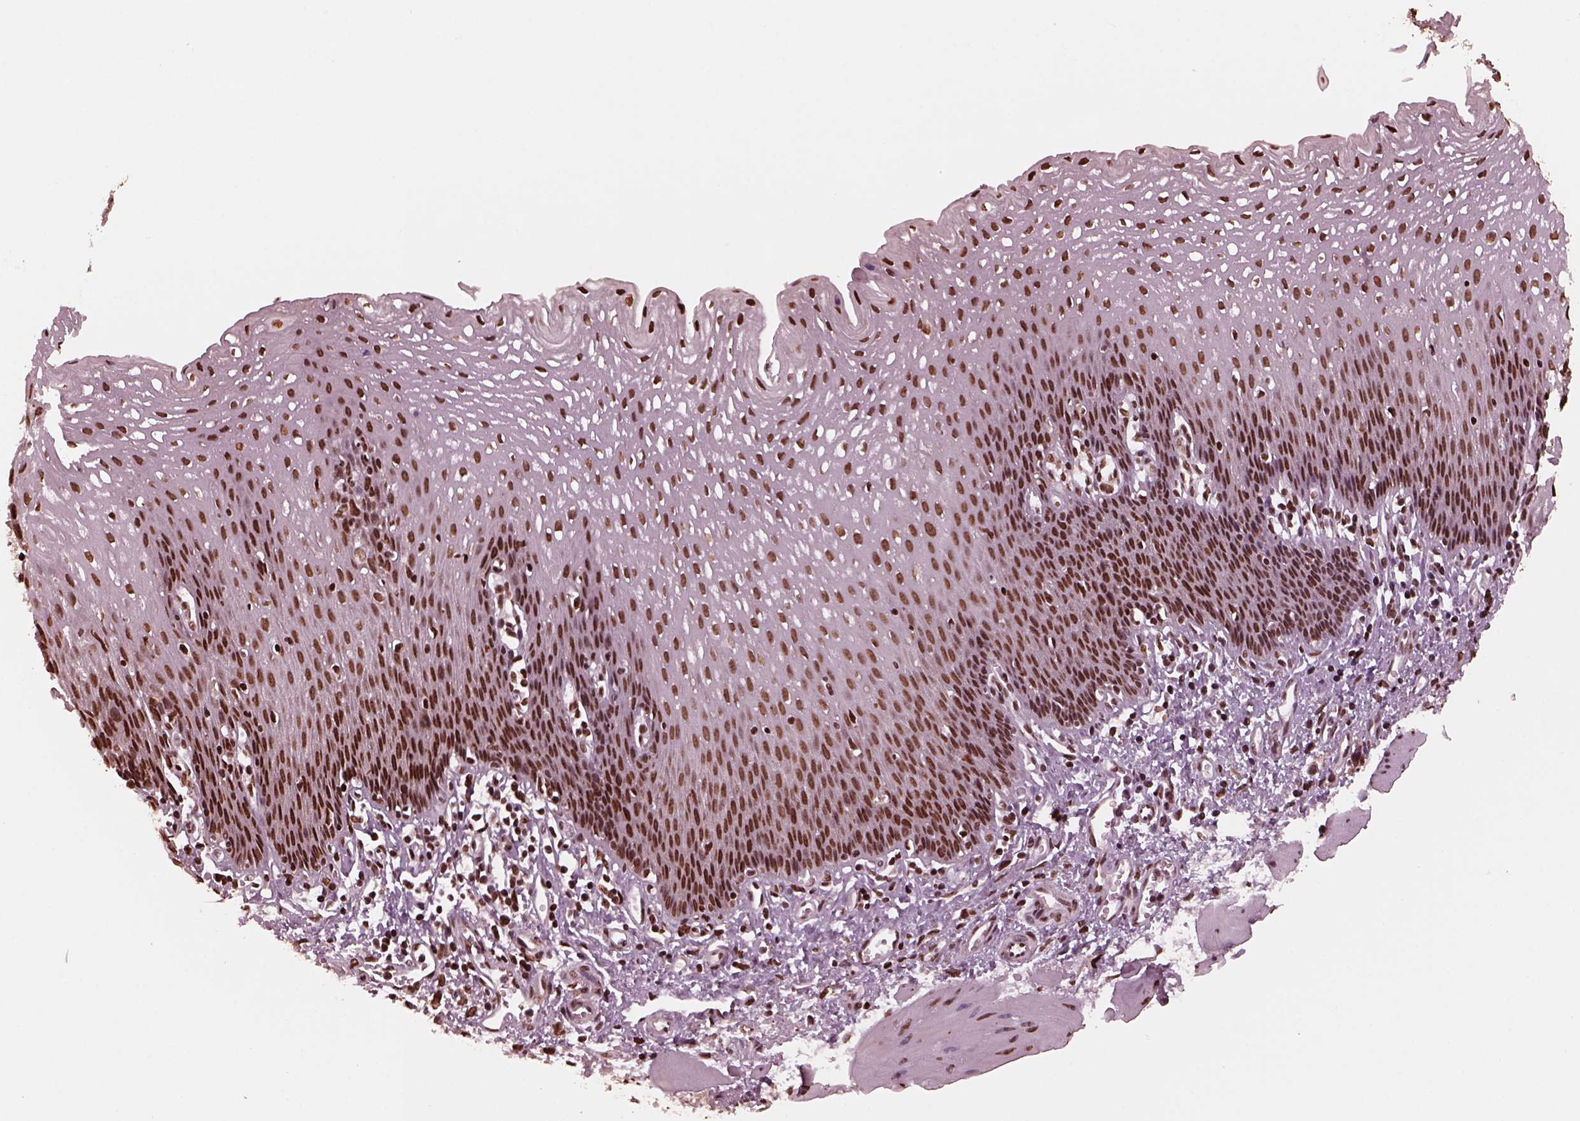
{"staining": {"intensity": "strong", "quantity": ">75%", "location": "nuclear"}, "tissue": "esophagus", "cell_type": "Squamous epithelial cells", "image_type": "normal", "snomed": [{"axis": "morphology", "description": "Normal tissue, NOS"}, {"axis": "topography", "description": "Esophagus"}], "caption": "Immunohistochemical staining of unremarkable esophagus demonstrates >75% levels of strong nuclear protein expression in approximately >75% of squamous epithelial cells. Using DAB (brown) and hematoxylin (blue) stains, captured at high magnification using brightfield microscopy.", "gene": "NSD1", "patient": {"sex": "female", "age": 64}}